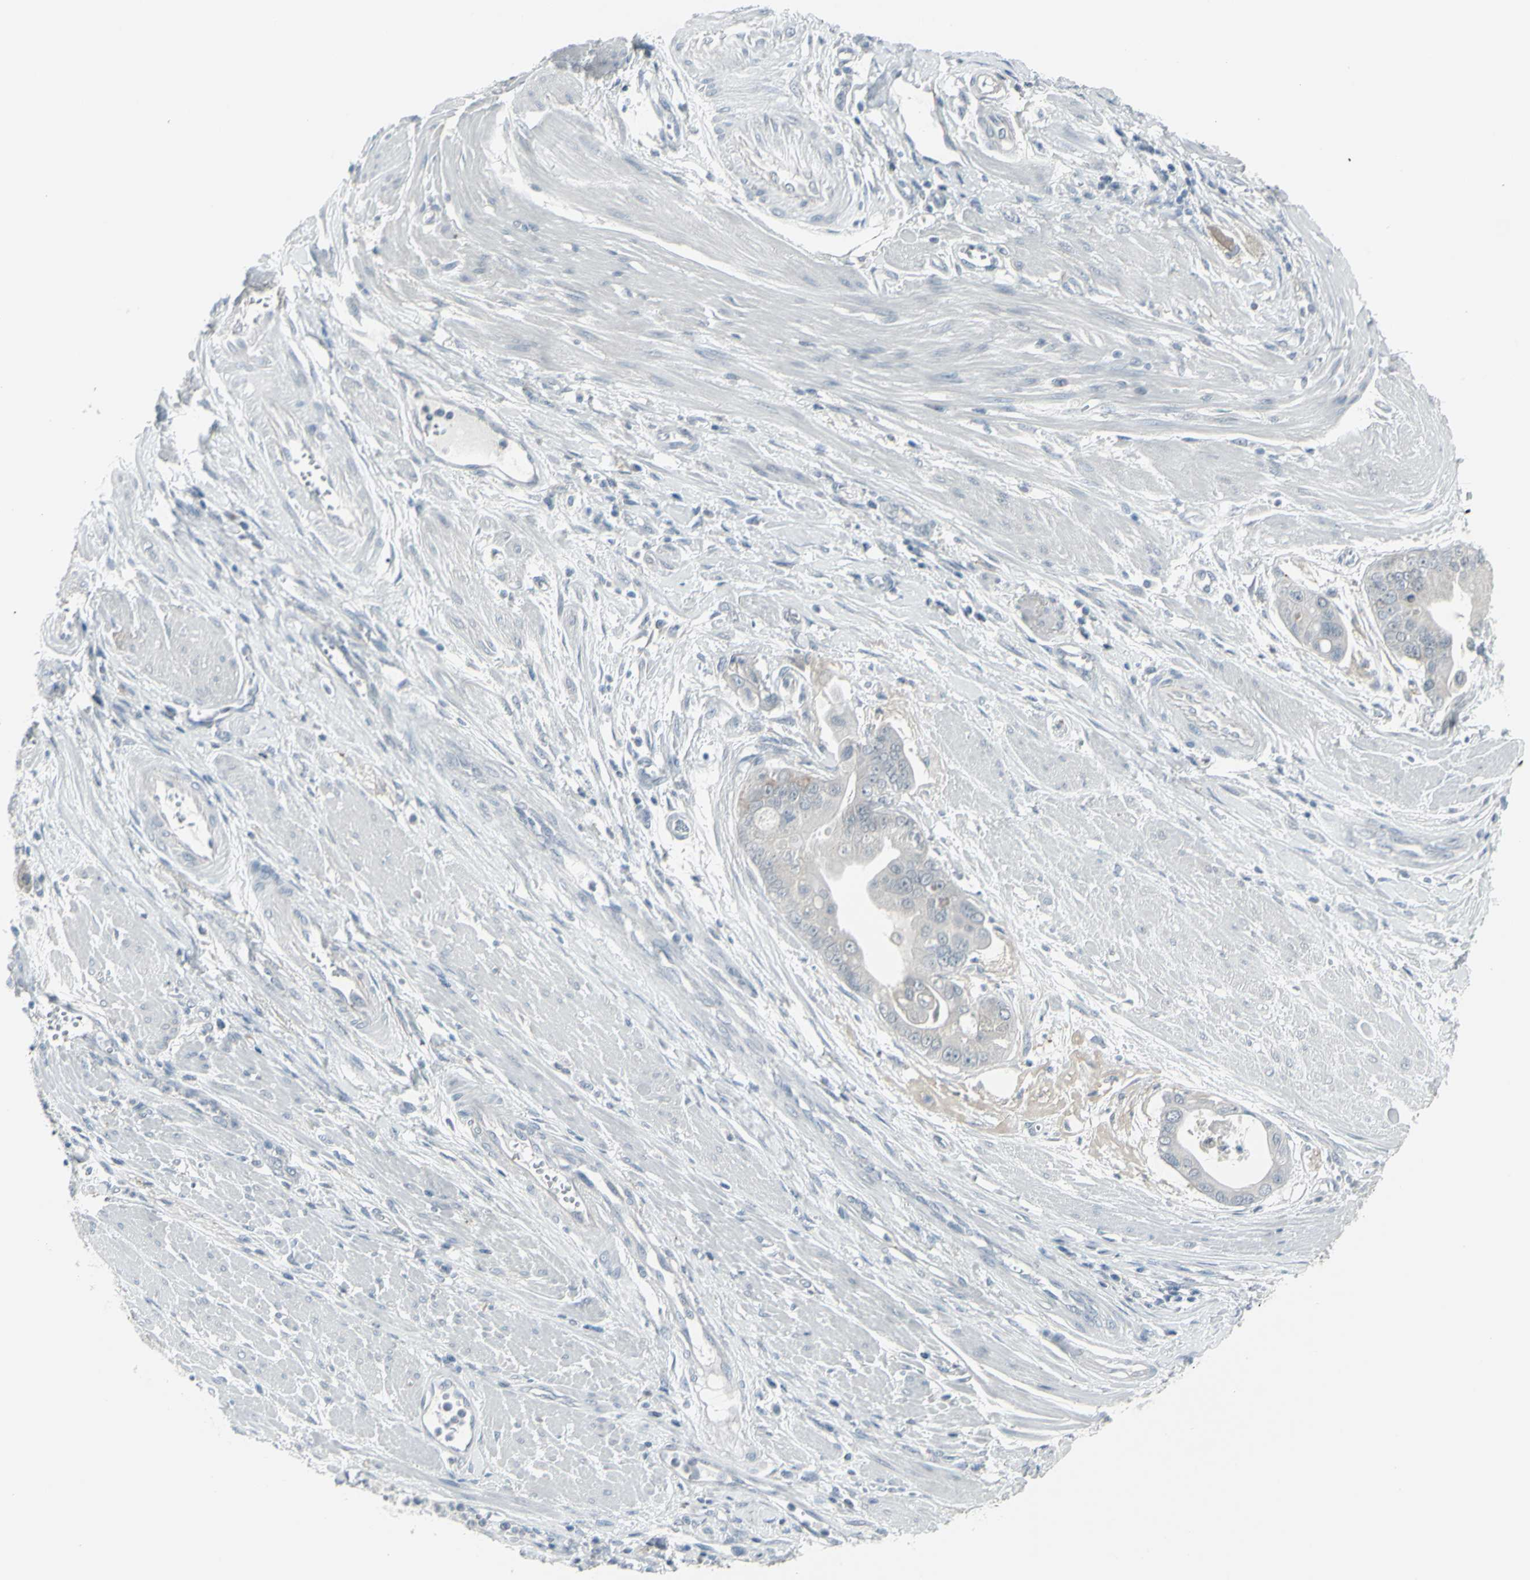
{"staining": {"intensity": "negative", "quantity": "none", "location": "none"}, "tissue": "pancreatic cancer", "cell_type": "Tumor cells", "image_type": "cancer", "snomed": [{"axis": "morphology", "description": "Adenocarcinoma, NOS"}, {"axis": "topography", "description": "Pancreas"}], "caption": "An image of human adenocarcinoma (pancreatic) is negative for staining in tumor cells.", "gene": "RAB3A", "patient": {"sex": "female", "age": 75}}